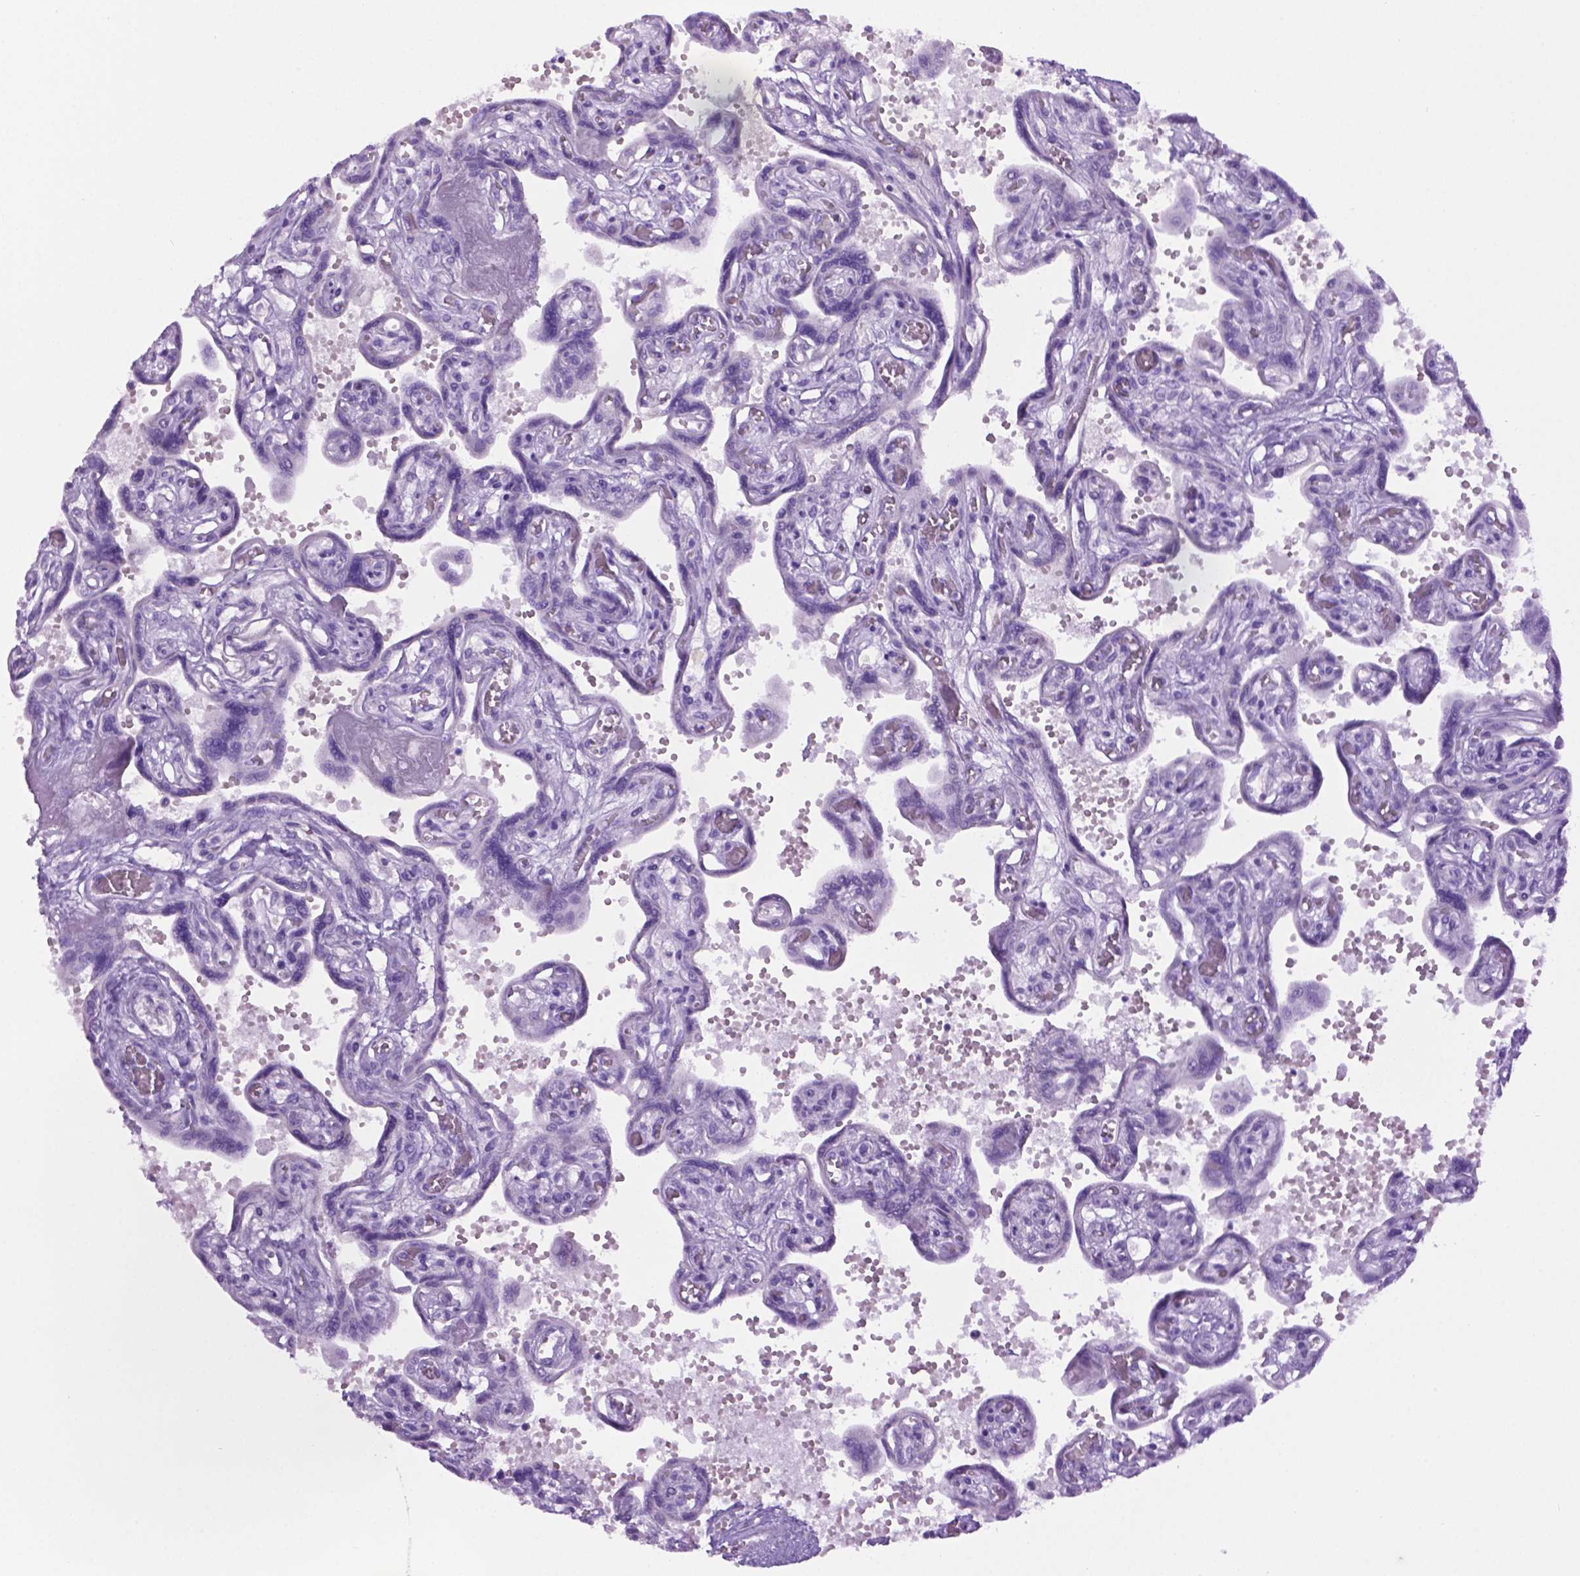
{"staining": {"intensity": "negative", "quantity": "none", "location": "none"}, "tissue": "placenta", "cell_type": "Decidual cells", "image_type": "normal", "snomed": [{"axis": "morphology", "description": "Normal tissue, NOS"}, {"axis": "topography", "description": "Placenta"}], "caption": "The immunohistochemistry (IHC) histopathology image has no significant staining in decidual cells of placenta. Brightfield microscopy of immunohistochemistry stained with DAB (3,3'-diaminobenzidine) (brown) and hematoxylin (blue), captured at high magnification.", "gene": "LELP1", "patient": {"sex": "female", "age": 32}}